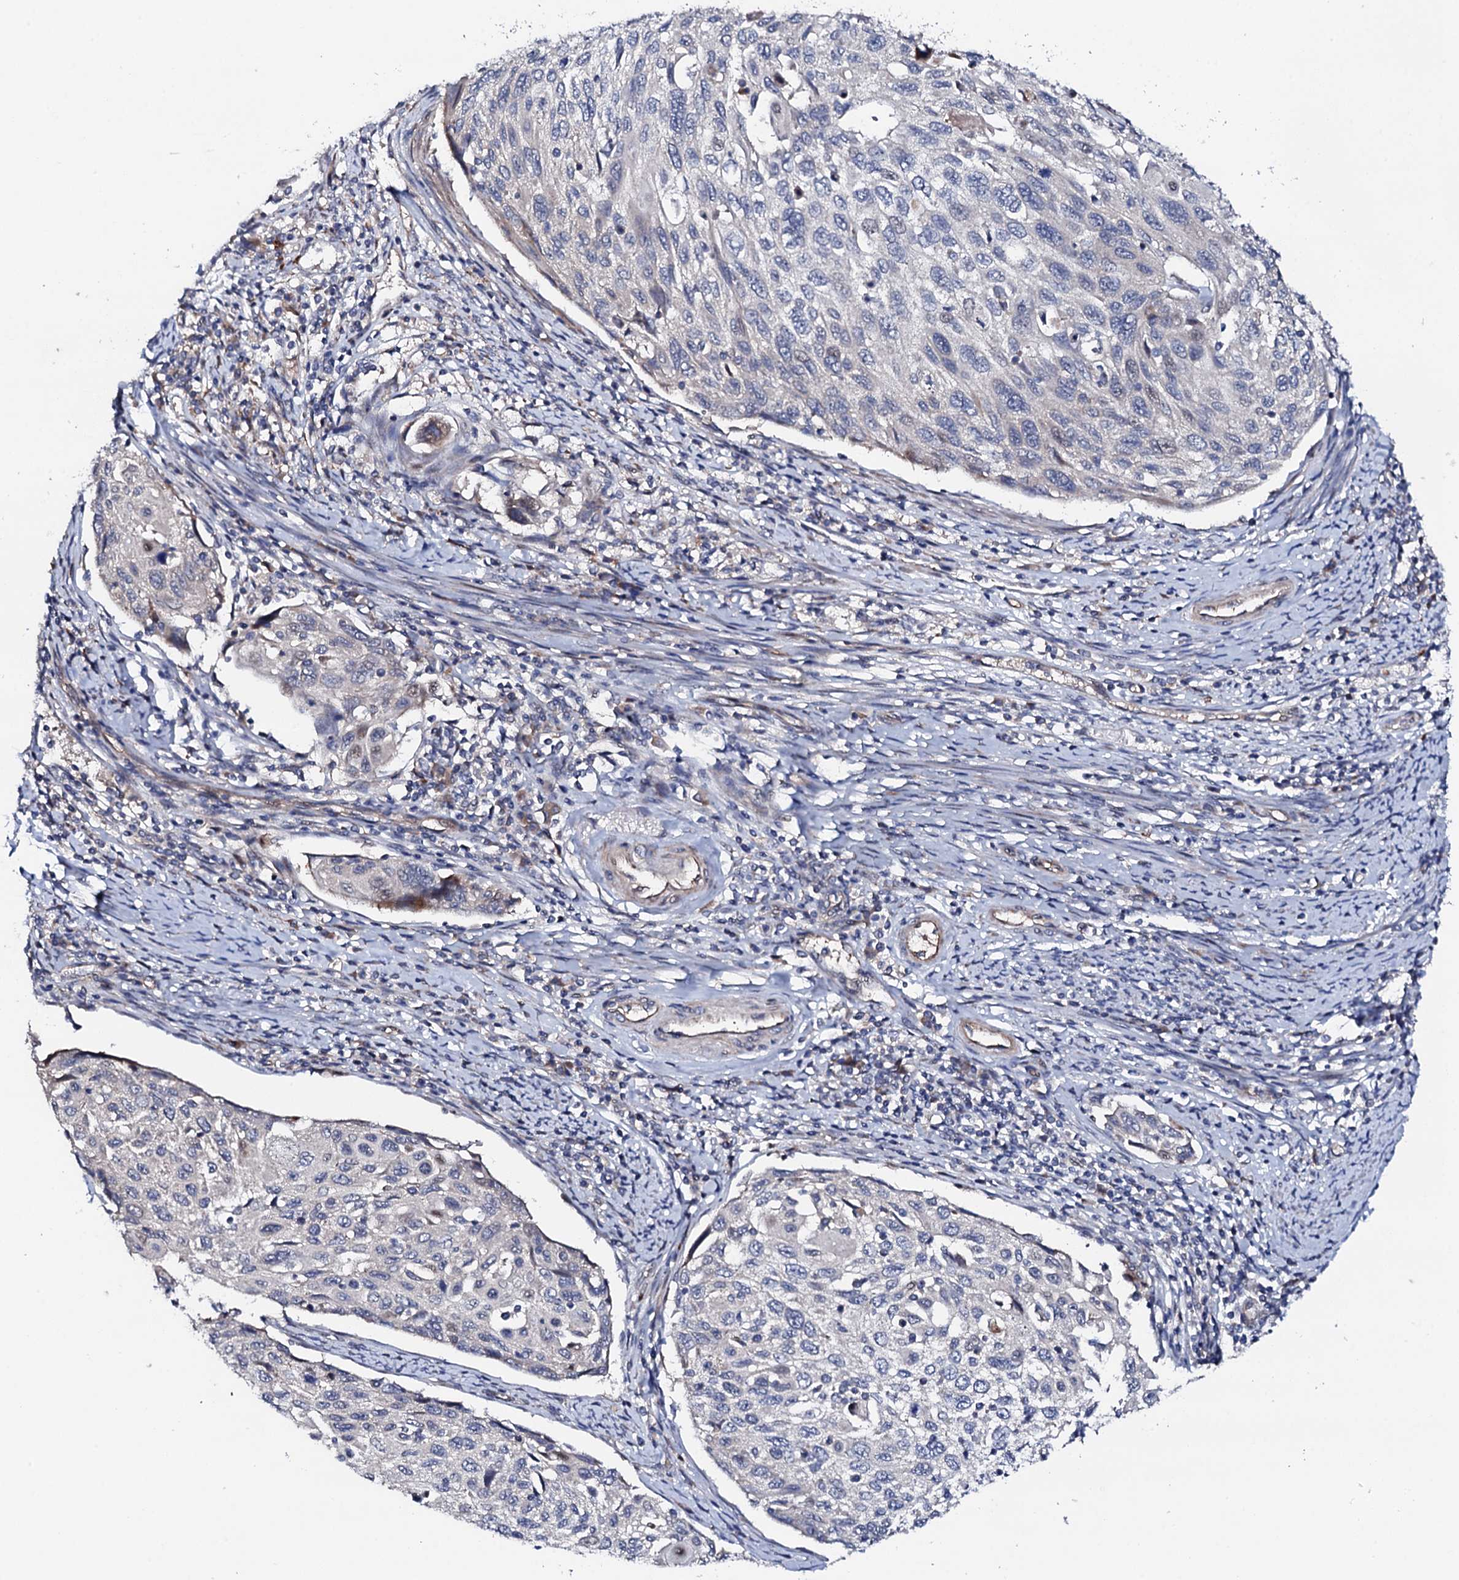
{"staining": {"intensity": "negative", "quantity": "none", "location": "none"}, "tissue": "cervical cancer", "cell_type": "Tumor cells", "image_type": "cancer", "snomed": [{"axis": "morphology", "description": "Squamous cell carcinoma, NOS"}, {"axis": "topography", "description": "Cervix"}], "caption": "High magnification brightfield microscopy of squamous cell carcinoma (cervical) stained with DAB (brown) and counterstained with hematoxylin (blue): tumor cells show no significant positivity. (Stains: DAB (3,3'-diaminobenzidine) immunohistochemistry (IHC) with hematoxylin counter stain, Microscopy: brightfield microscopy at high magnification).", "gene": "CIAO2A", "patient": {"sex": "female", "age": 70}}